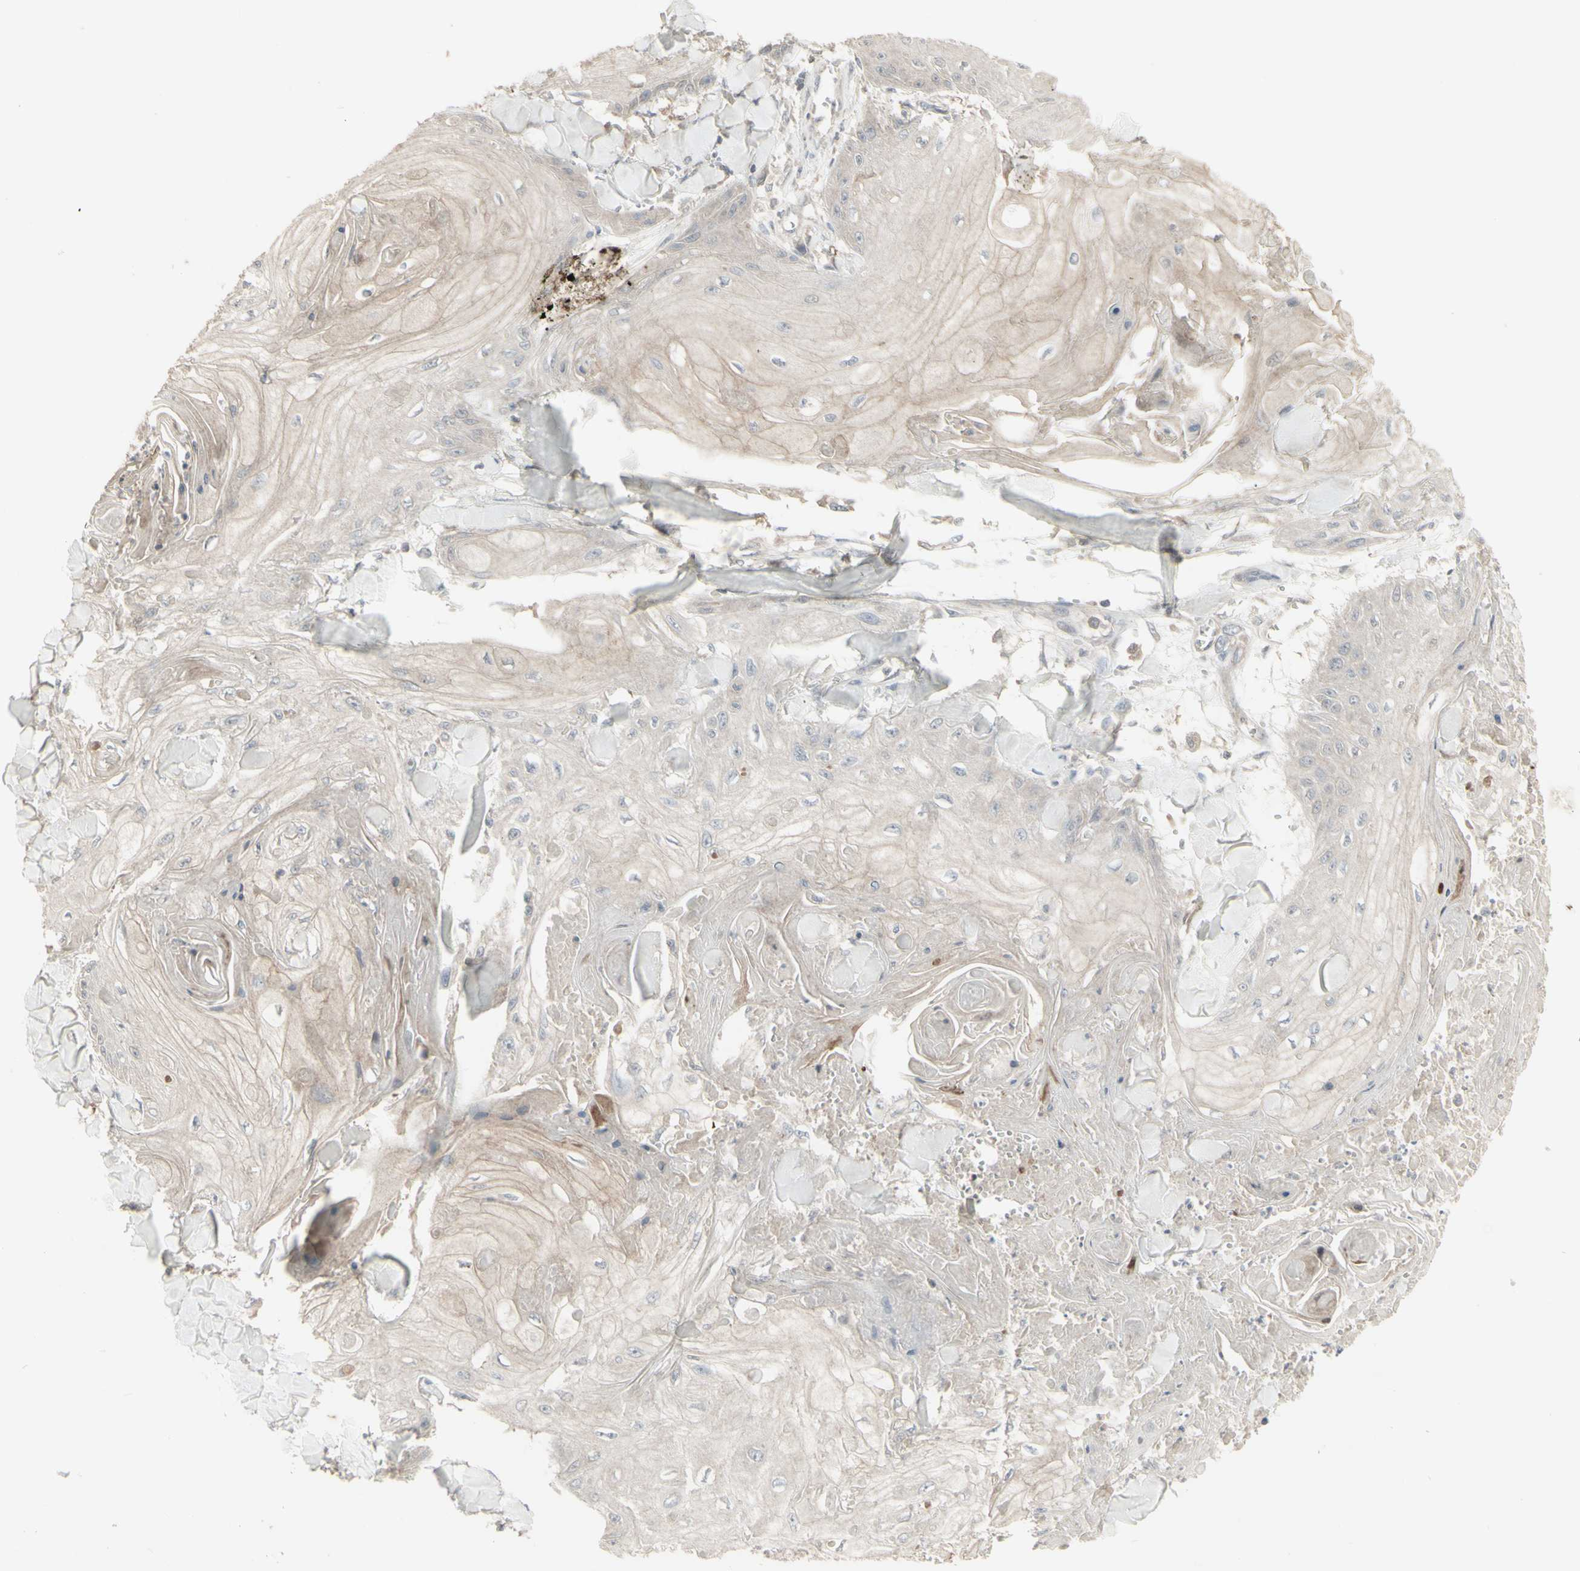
{"staining": {"intensity": "negative", "quantity": "none", "location": "none"}, "tissue": "skin cancer", "cell_type": "Tumor cells", "image_type": "cancer", "snomed": [{"axis": "morphology", "description": "Squamous cell carcinoma, NOS"}, {"axis": "topography", "description": "Skin"}], "caption": "The micrograph reveals no staining of tumor cells in squamous cell carcinoma (skin).", "gene": "CSK", "patient": {"sex": "male", "age": 74}}